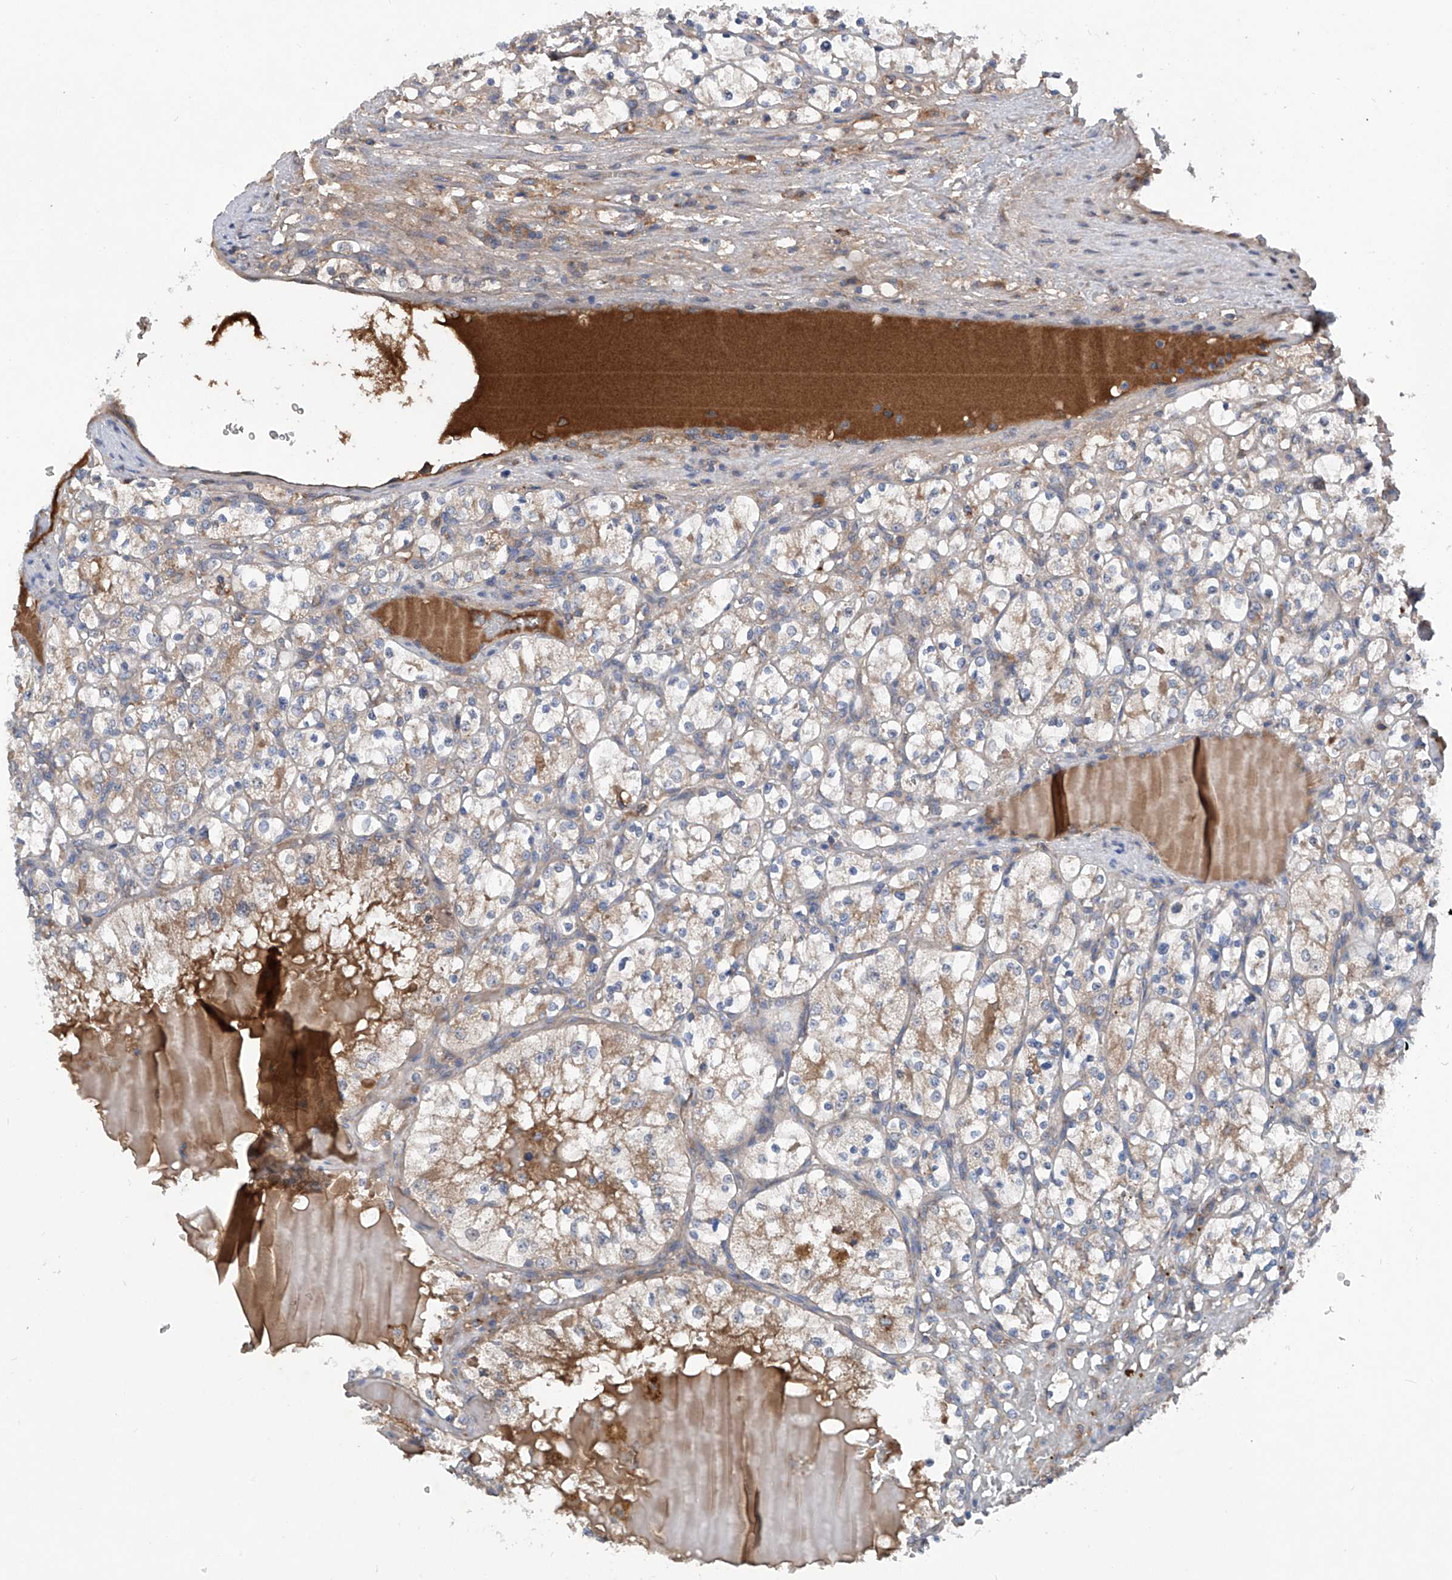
{"staining": {"intensity": "moderate", "quantity": "25%-75%", "location": "cytoplasmic/membranous"}, "tissue": "renal cancer", "cell_type": "Tumor cells", "image_type": "cancer", "snomed": [{"axis": "morphology", "description": "Adenocarcinoma, NOS"}, {"axis": "topography", "description": "Kidney"}], "caption": "Renal cancer stained with a protein marker displays moderate staining in tumor cells.", "gene": "ASCC3", "patient": {"sex": "female", "age": 69}}